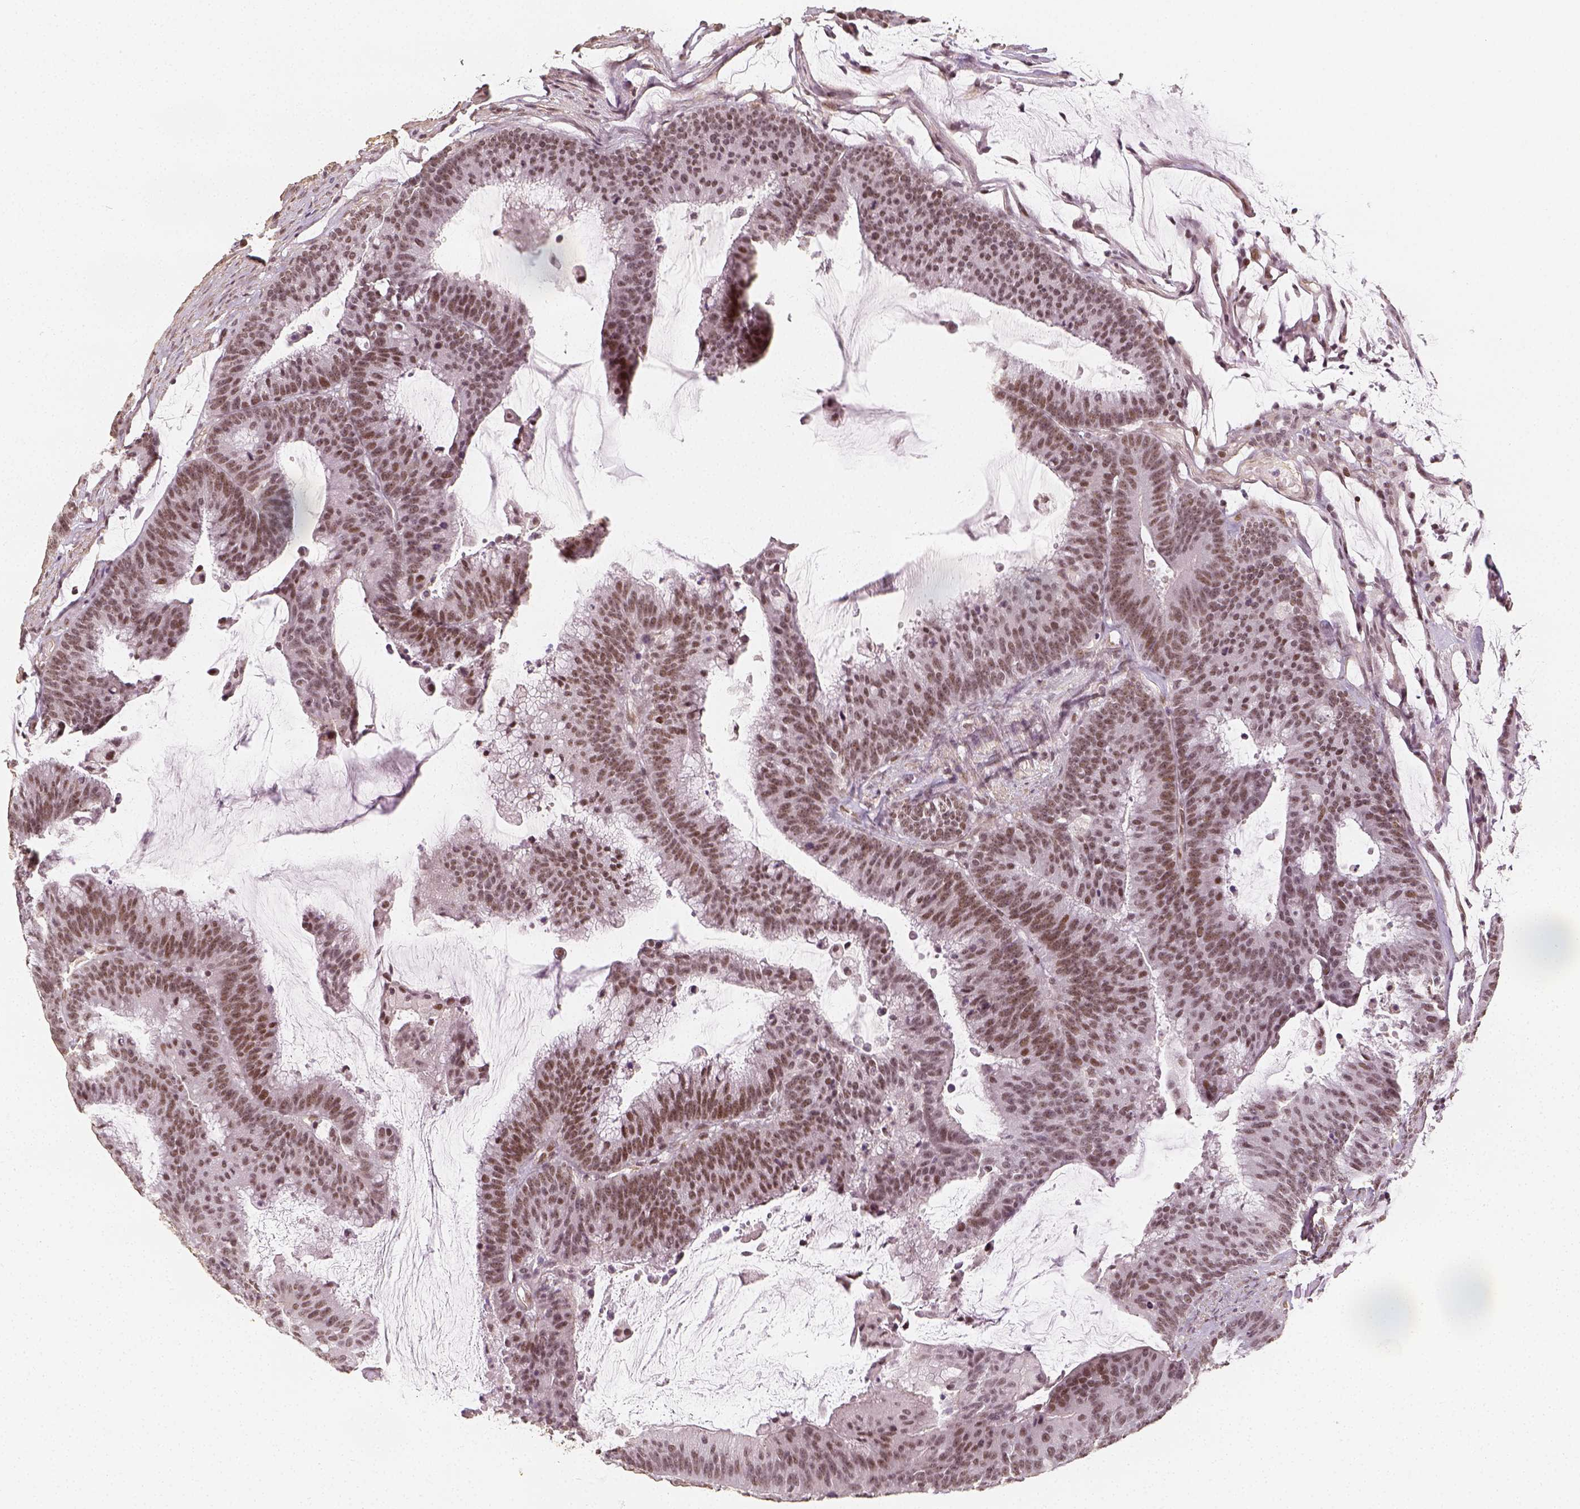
{"staining": {"intensity": "moderate", "quantity": ">75%", "location": "nuclear"}, "tissue": "colorectal cancer", "cell_type": "Tumor cells", "image_type": "cancer", "snomed": [{"axis": "morphology", "description": "Adenocarcinoma, NOS"}, {"axis": "topography", "description": "Colon"}], "caption": "Immunohistochemical staining of colorectal cancer (adenocarcinoma) reveals moderate nuclear protein expression in approximately >75% of tumor cells. (Stains: DAB (3,3'-diaminobenzidine) in brown, nuclei in blue, Microscopy: brightfield microscopy at high magnification).", "gene": "HDAC1", "patient": {"sex": "female", "age": 78}}